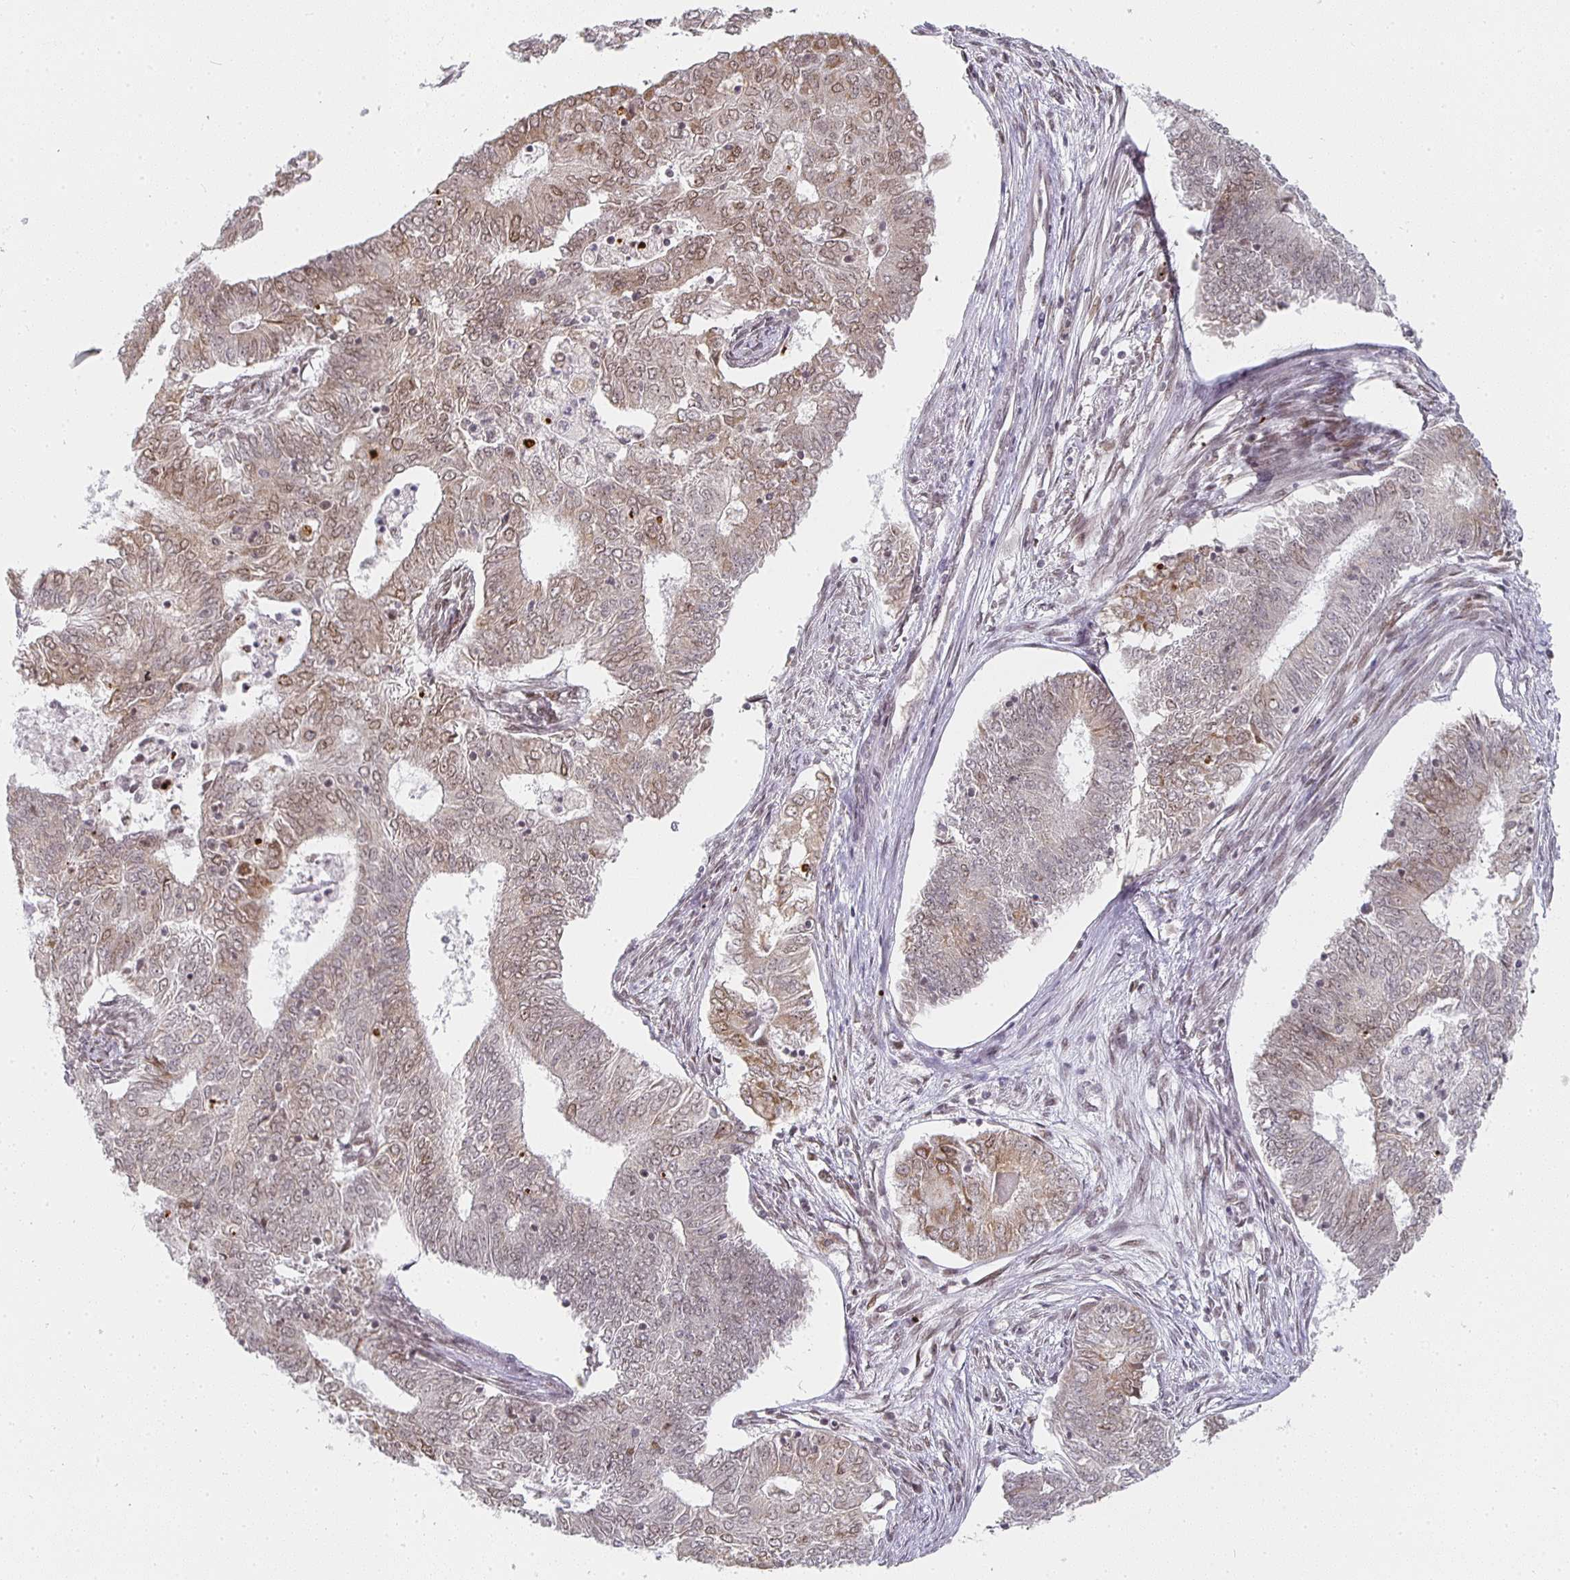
{"staining": {"intensity": "weak", "quantity": "25%-75%", "location": "nuclear"}, "tissue": "endometrial cancer", "cell_type": "Tumor cells", "image_type": "cancer", "snomed": [{"axis": "morphology", "description": "Adenocarcinoma, NOS"}, {"axis": "topography", "description": "Endometrium"}], "caption": "Endometrial adenocarcinoma stained for a protein (brown) exhibits weak nuclear positive staining in approximately 25%-75% of tumor cells.", "gene": "SMARCA2", "patient": {"sex": "female", "age": 62}}